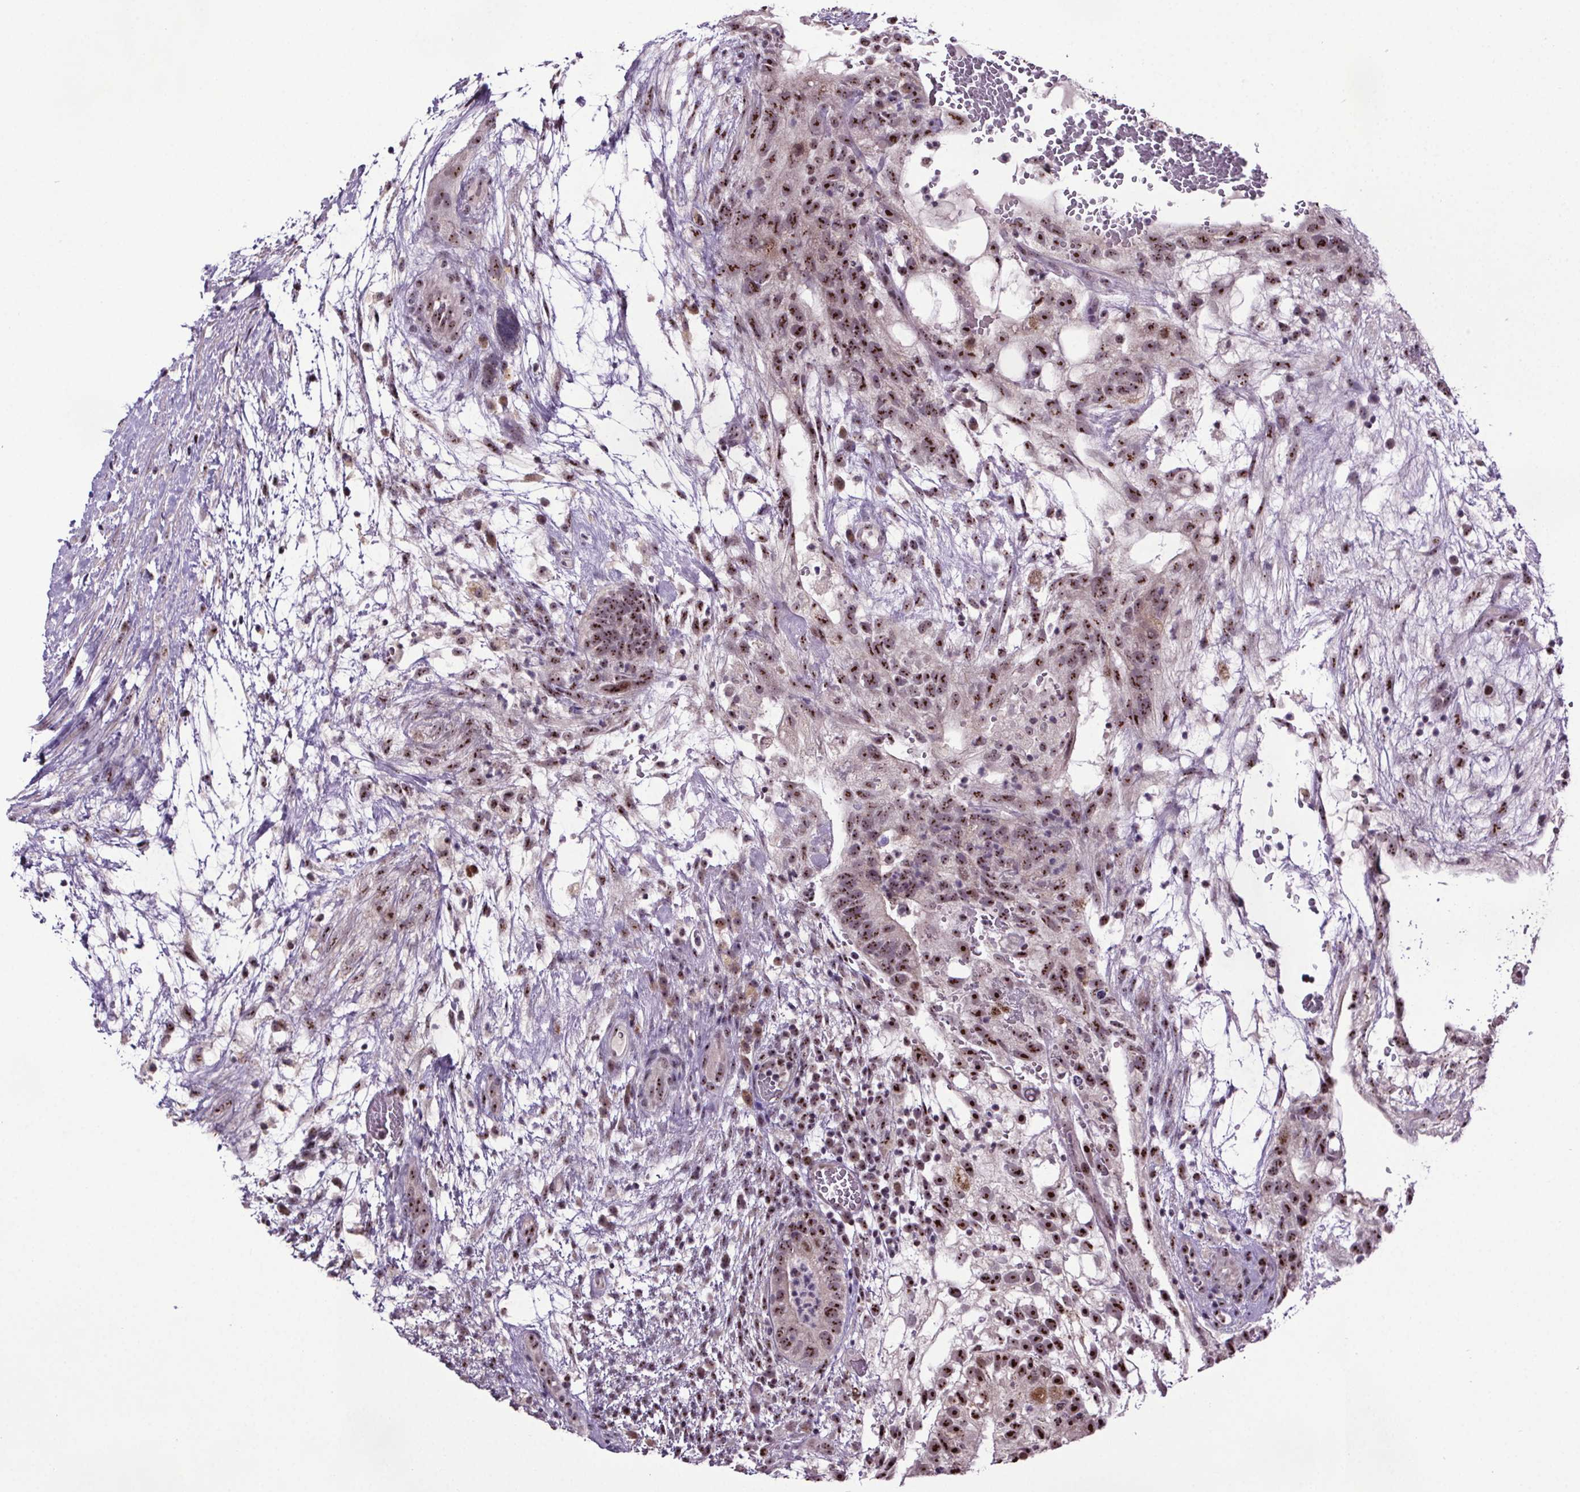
{"staining": {"intensity": "moderate", "quantity": ">75%", "location": "nuclear"}, "tissue": "testis cancer", "cell_type": "Tumor cells", "image_type": "cancer", "snomed": [{"axis": "morphology", "description": "Normal tissue, NOS"}, {"axis": "morphology", "description": "Carcinoma, Embryonal, NOS"}, {"axis": "topography", "description": "Testis"}], "caption": "Immunohistochemical staining of testis embryonal carcinoma displays moderate nuclear protein staining in approximately >75% of tumor cells.", "gene": "ATMIN", "patient": {"sex": "male", "age": 32}}